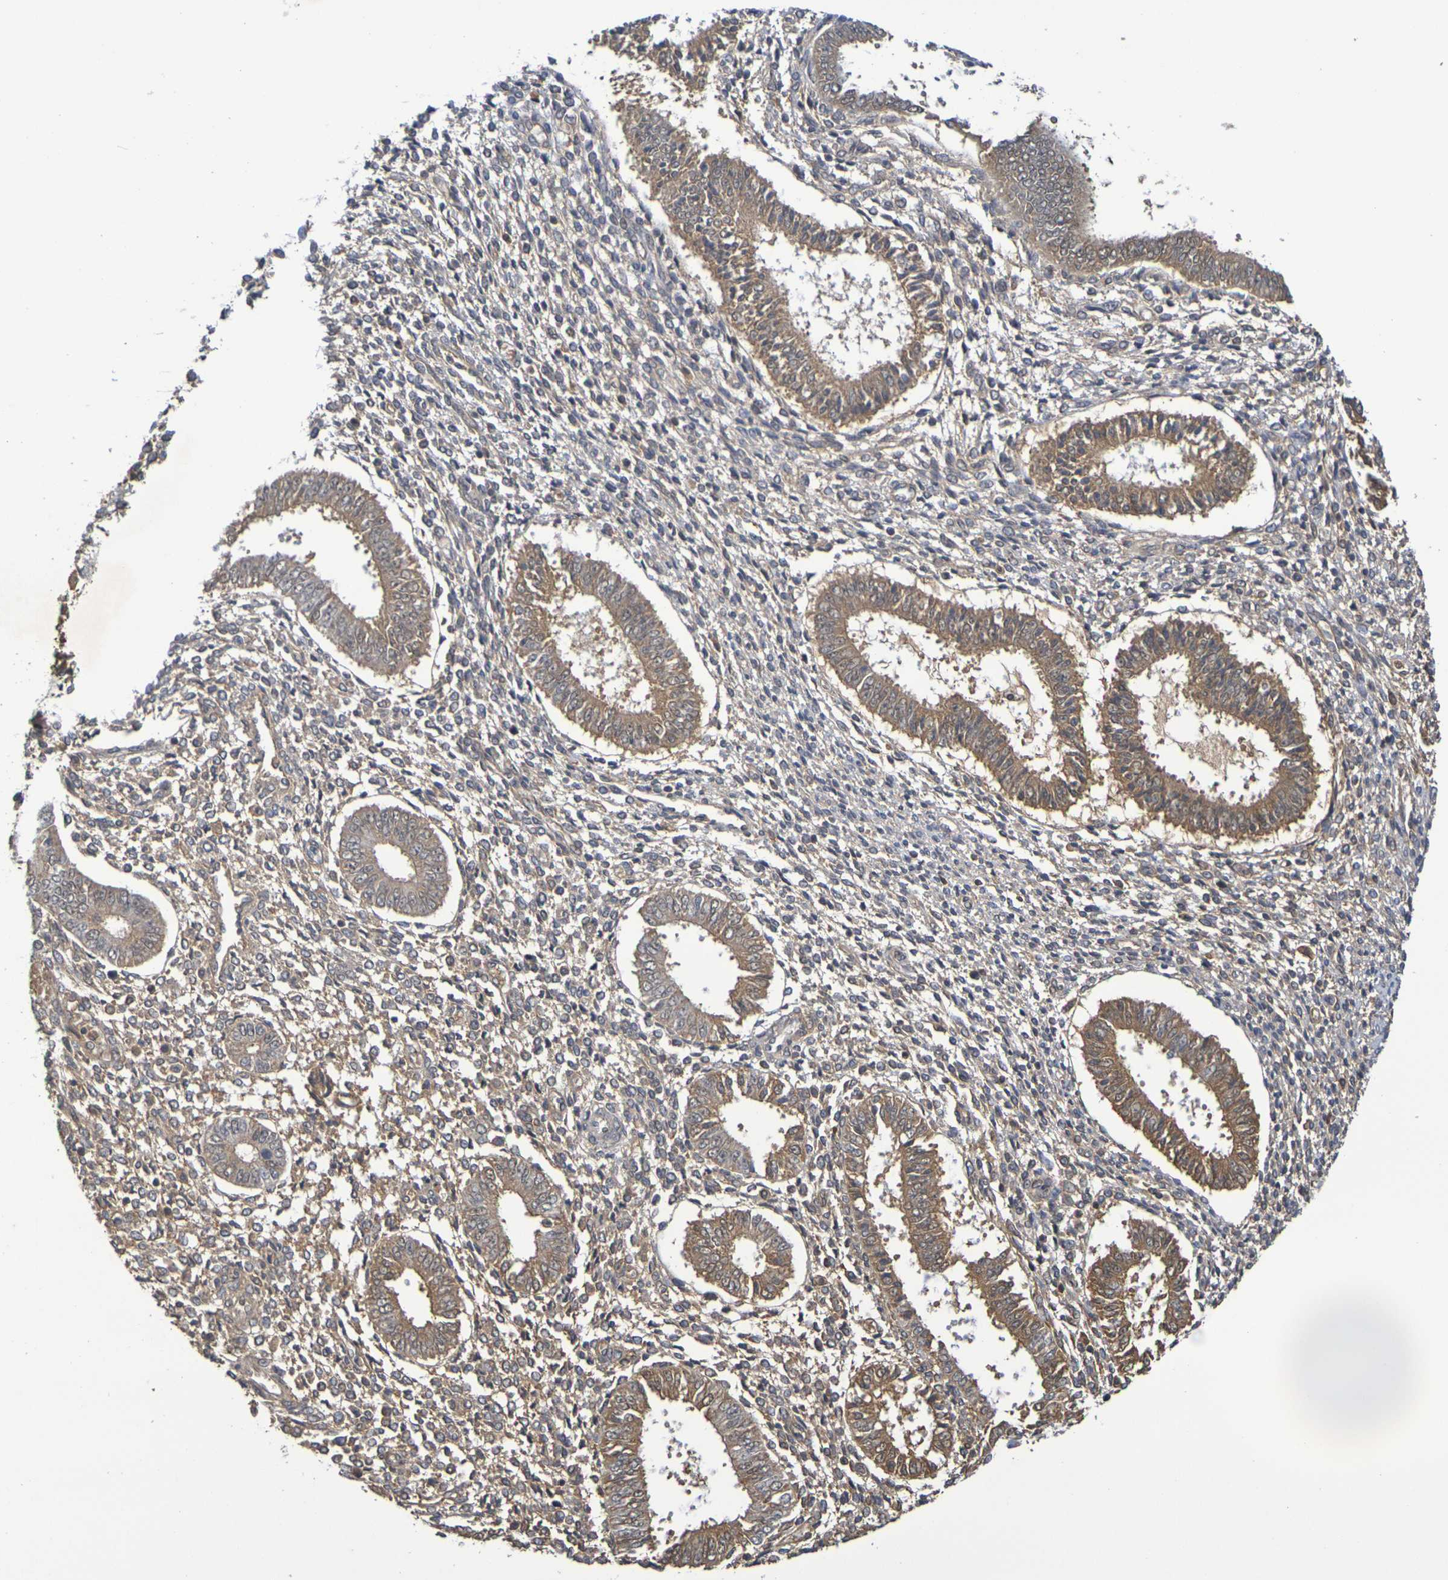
{"staining": {"intensity": "moderate", "quantity": "<25%", "location": "cytoplasmic/membranous,nuclear"}, "tissue": "endometrium", "cell_type": "Cells in endometrial stroma", "image_type": "normal", "snomed": [{"axis": "morphology", "description": "Normal tissue, NOS"}, {"axis": "topography", "description": "Endometrium"}], "caption": "Immunohistochemistry of unremarkable endometrium demonstrates low levels of moderate cytoplasmic/membranous,nuclear expression in approximately <25% of cells in endometrial stroma.", "gene": "TERF2", "patient": {"sex": "female", "age": 35}}